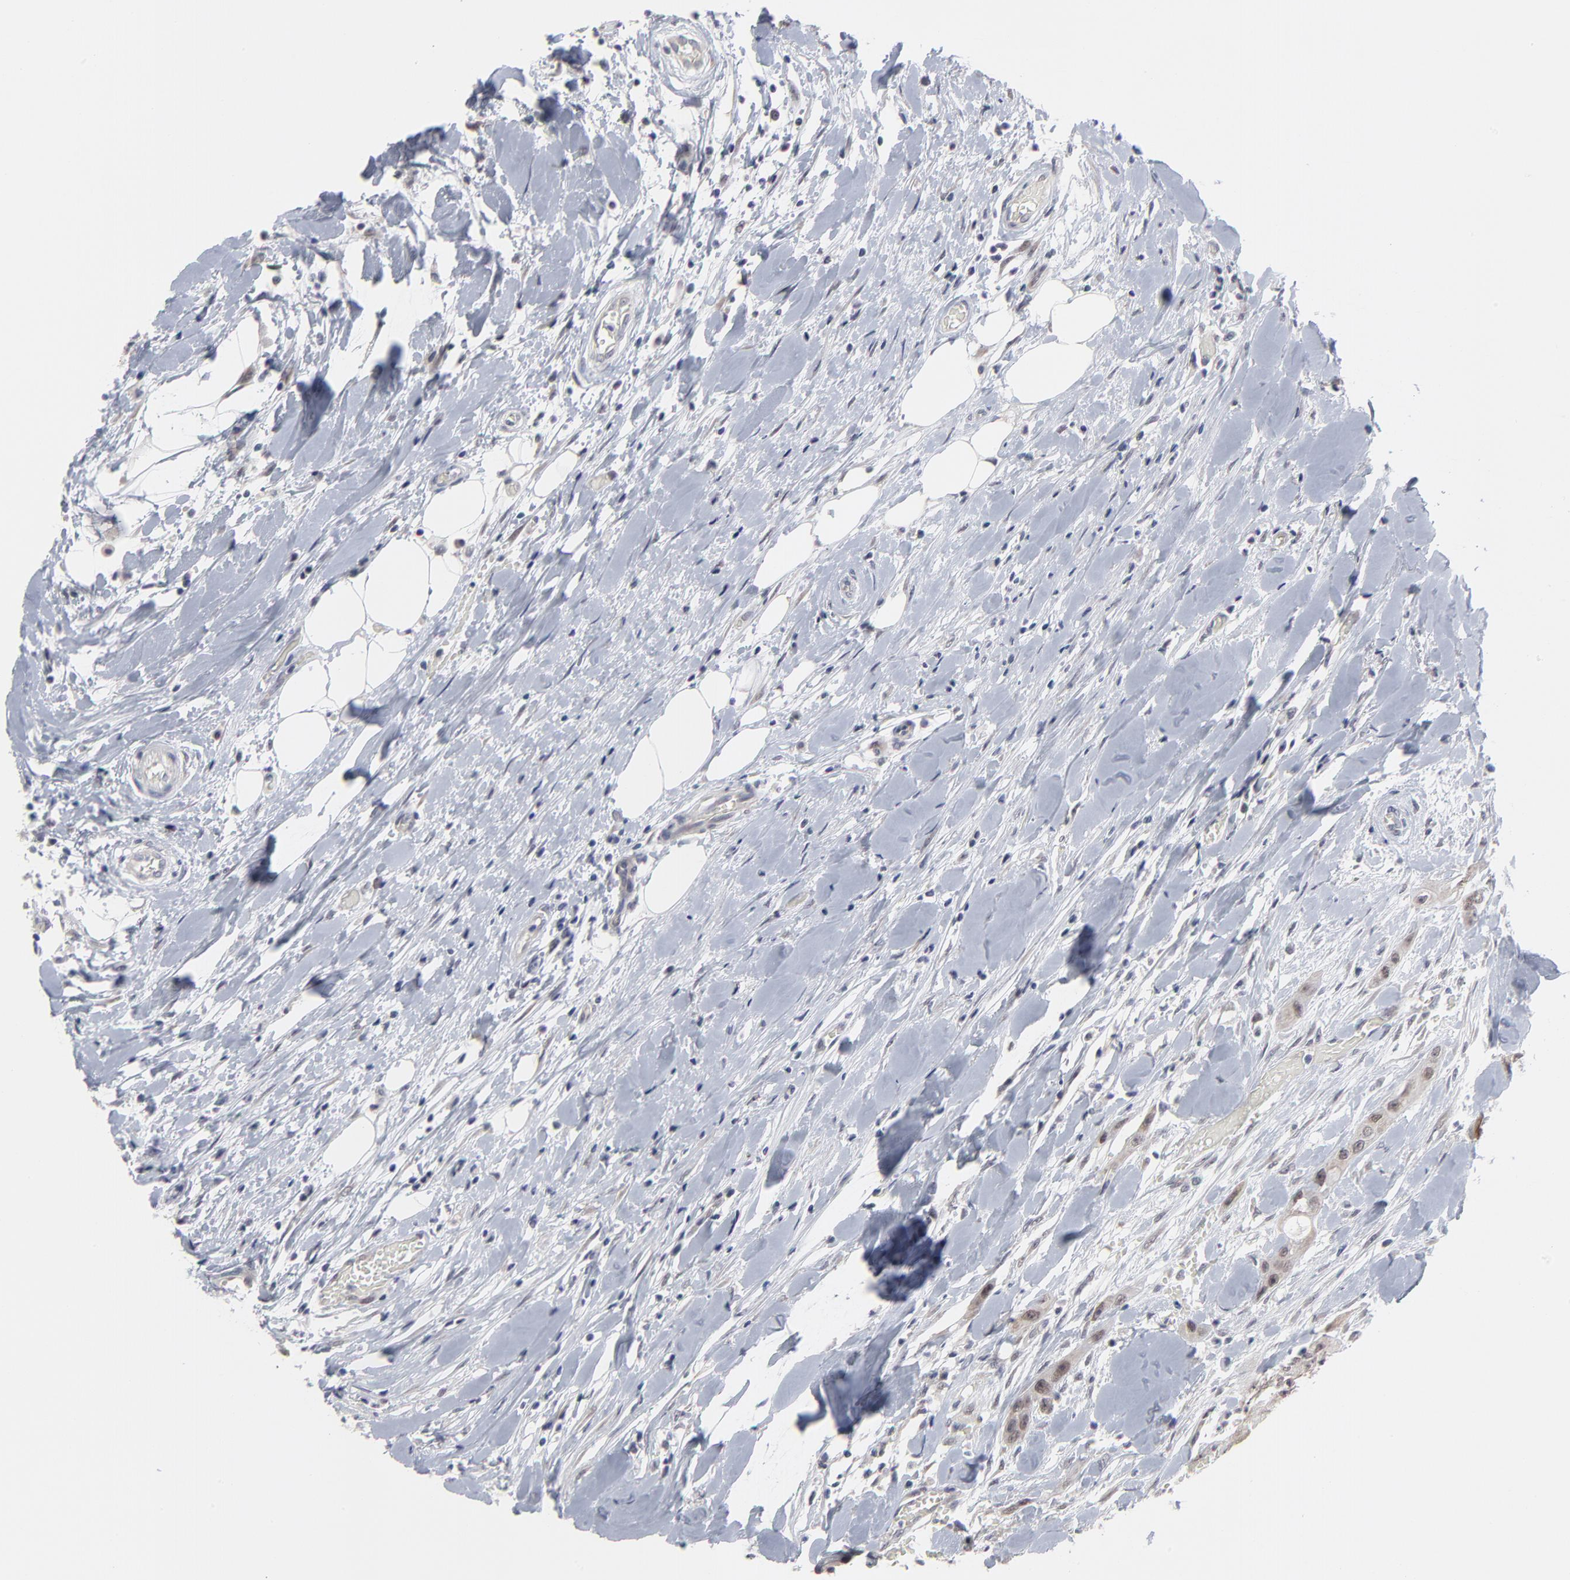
{"staining": {"intensity": "moderate", "quantity": "<25%", "location": "cytoplasmic/membranous"}, "tissue": "head and neck cancer", "cell_type": "Tumor cells", "image_type": "cancer", "snomed": [{"axis": "morphology", "description": "Neoplasm, malignant, NOS"}, {"axis": "topography", "description": "Salivary gland"}, {"axis": "topography", "description": "Head-Neck"}], "caption": "Protein positivity by immunohistochemistry displays moderate cytoplasmic/membranous positivity in about <25% of tumor cells in head and neck cancer (neoplasm (malignant)). Nuclei are stained in blue.", "gene": "MAGEA10", "patient": {"sex": "male", "age": 43}}